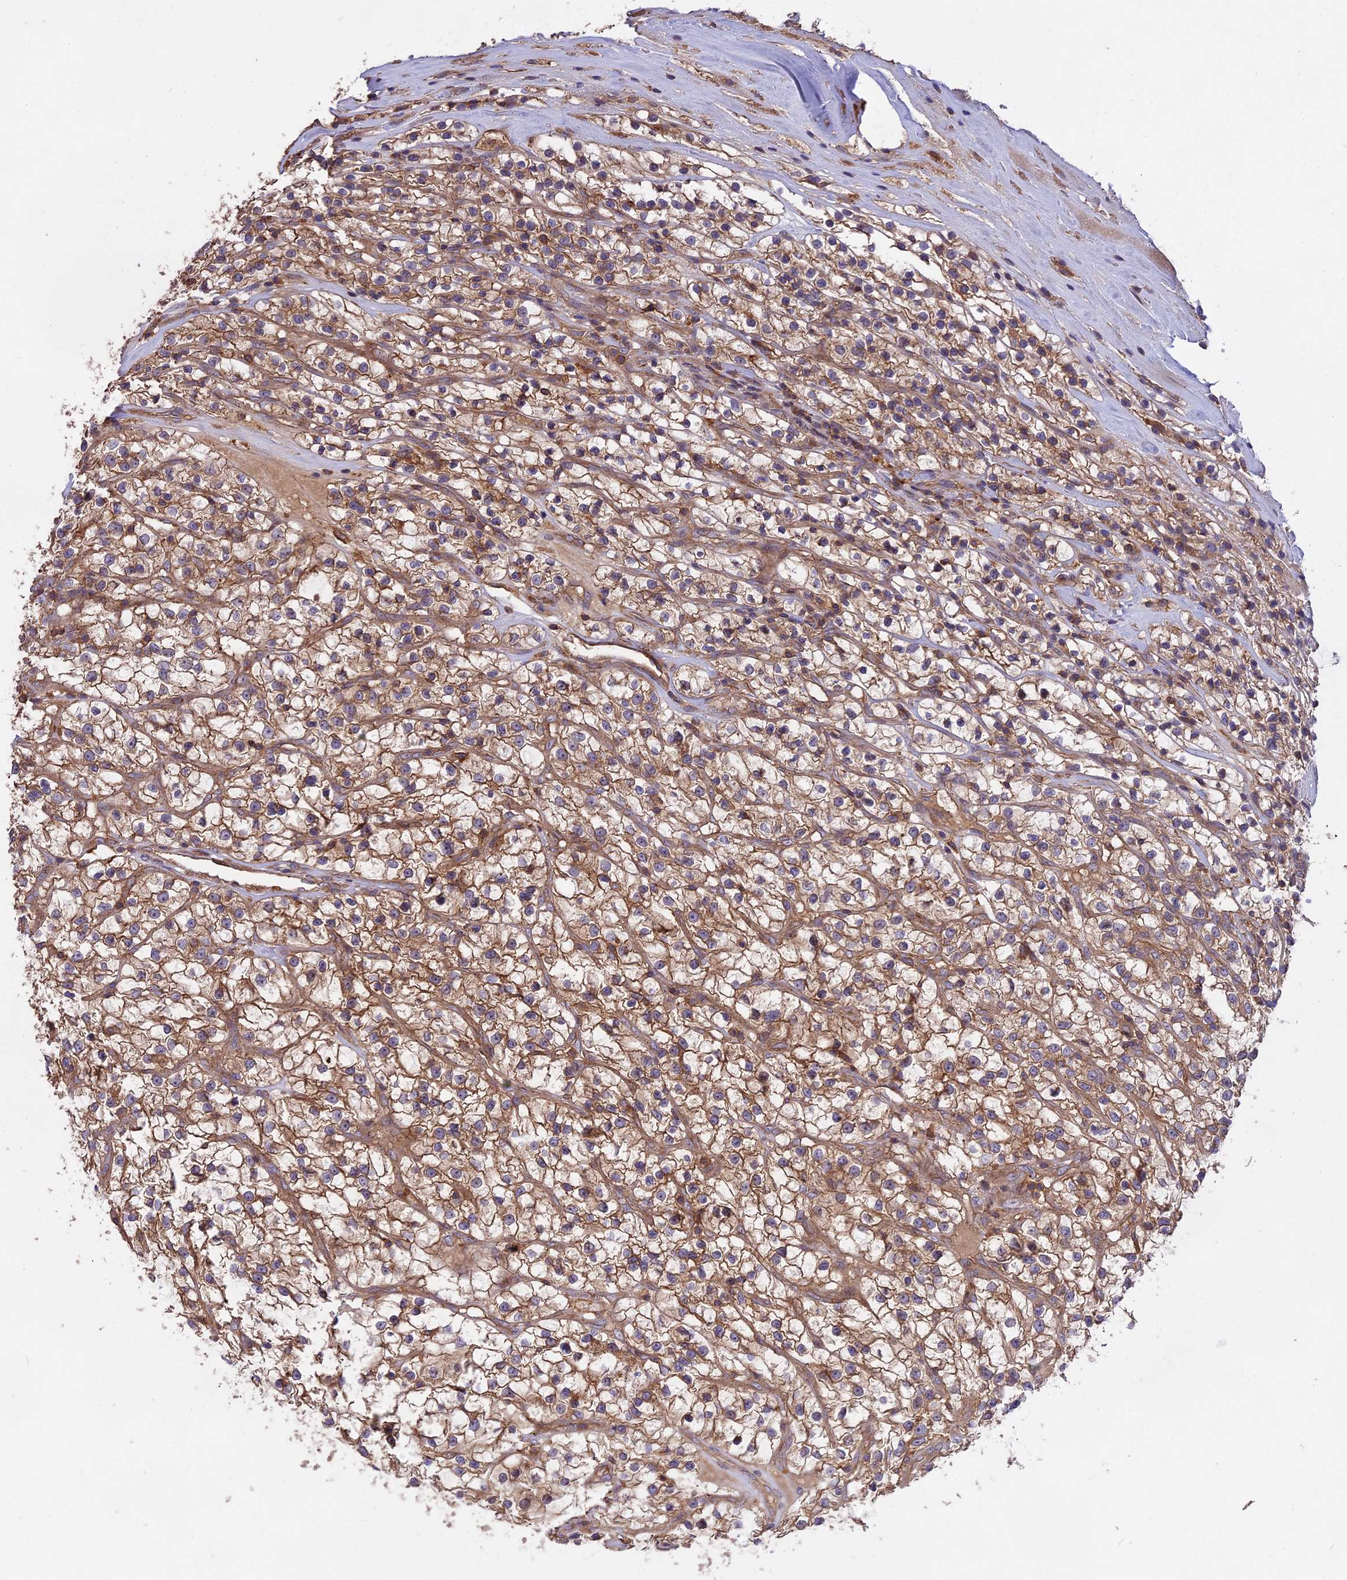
{"staining": {"intensity": "moderate", "quantity": ">75%", "location": "cytoplasmic/membranous"}, "tissue": "renal cancer", "cell_type": "Tumor cells", "image_type": "cancer", "snomed": [{"axis": "morphology", "description": "Adenocarcinoma, NOS"}, {"axis": "topography", "description": "Kidney"}], "caption": "Immunohistochemical staining of renal cancer (adenocarcinoma) exhibits medium levels of moderate cytoplasmic/membranous protein staining in approximately >75% of tumor cells. The staining was performed using DAB, with brown indicating positive protein expression. Nuclei are stained blue with hematoxylin.", "gene": "NUDT8", "patient": {"sex": "female", "age": 57}}